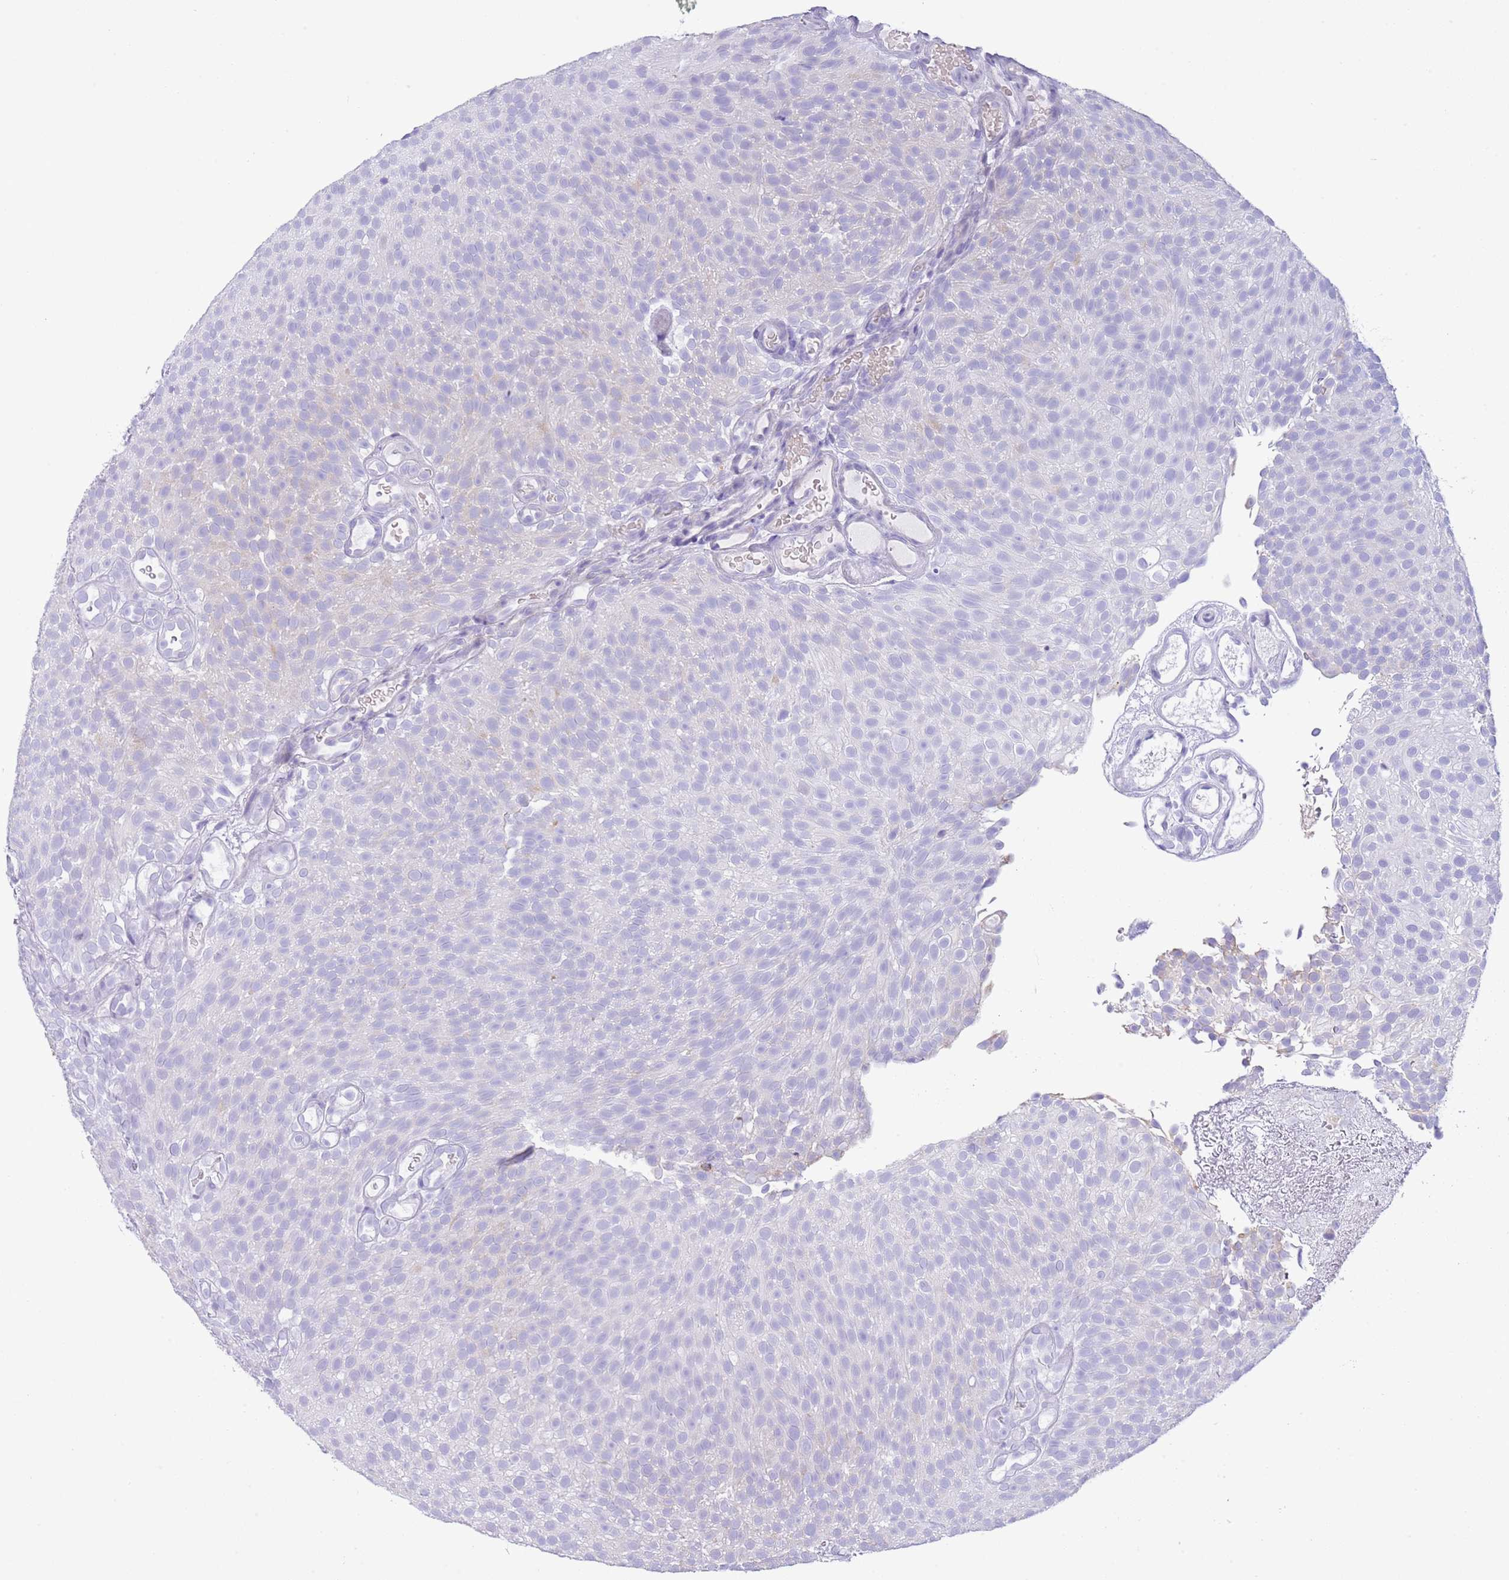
{"staining": {"intensity": "negative", "quantity": "none", "location": "none"}, "tissue": "urothelial cancer", "cell_type": "Tumor cells", "image_type": "cancer", "snomed": [{"axis": "morphology", "description": "Urothelial carcinoma, Low grade"}, {"axis": "topography", "description": "Urinary bladder"}], "caption": "Immunohistochemistry image of neoplastic tissue: low-grade urothelial carcinoma stained with DAB displays no significant protein staining in tumor cells.", "gene": "ABHD17C", "patient": {"sex": "male", "age": 78}}